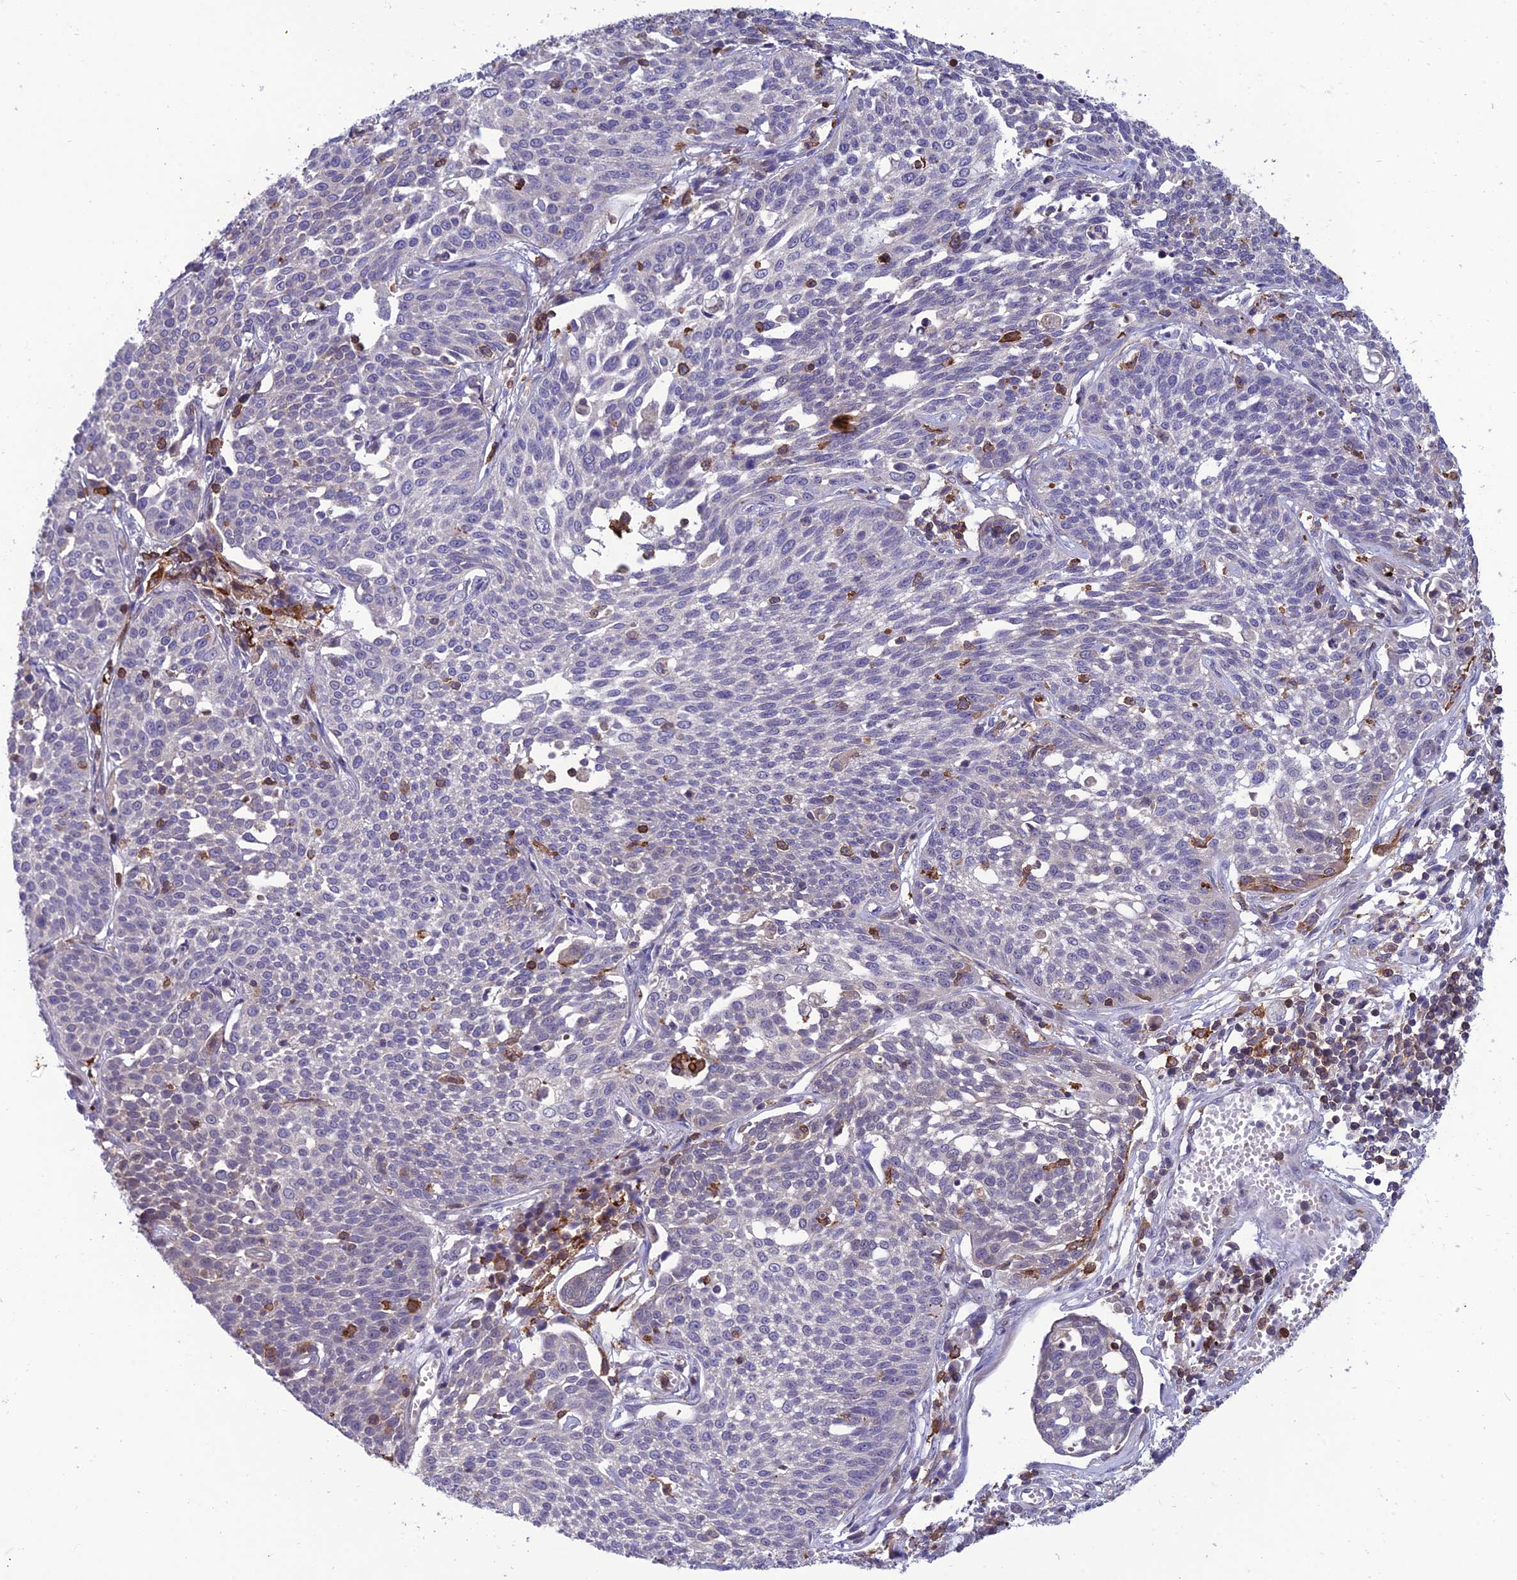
{"staining": {"intensity": "negative", "quantity": "none", "location": "none"}, "tissue": "cervical cancer", "cell_type": "Tumor cells", "image_type": "cancer", "snomed": [{"axis": "morphology", "description": "Squamous cell carcinoma, NOS"}, {"axis": "topography", "description": "Cervix"}], "caption": "Image shows no significant protein expression in tumor cells of squamous cell carcinoma (cervical).", "gene": "FAM76A", "patient": {"sex": "female", "age": 34}}